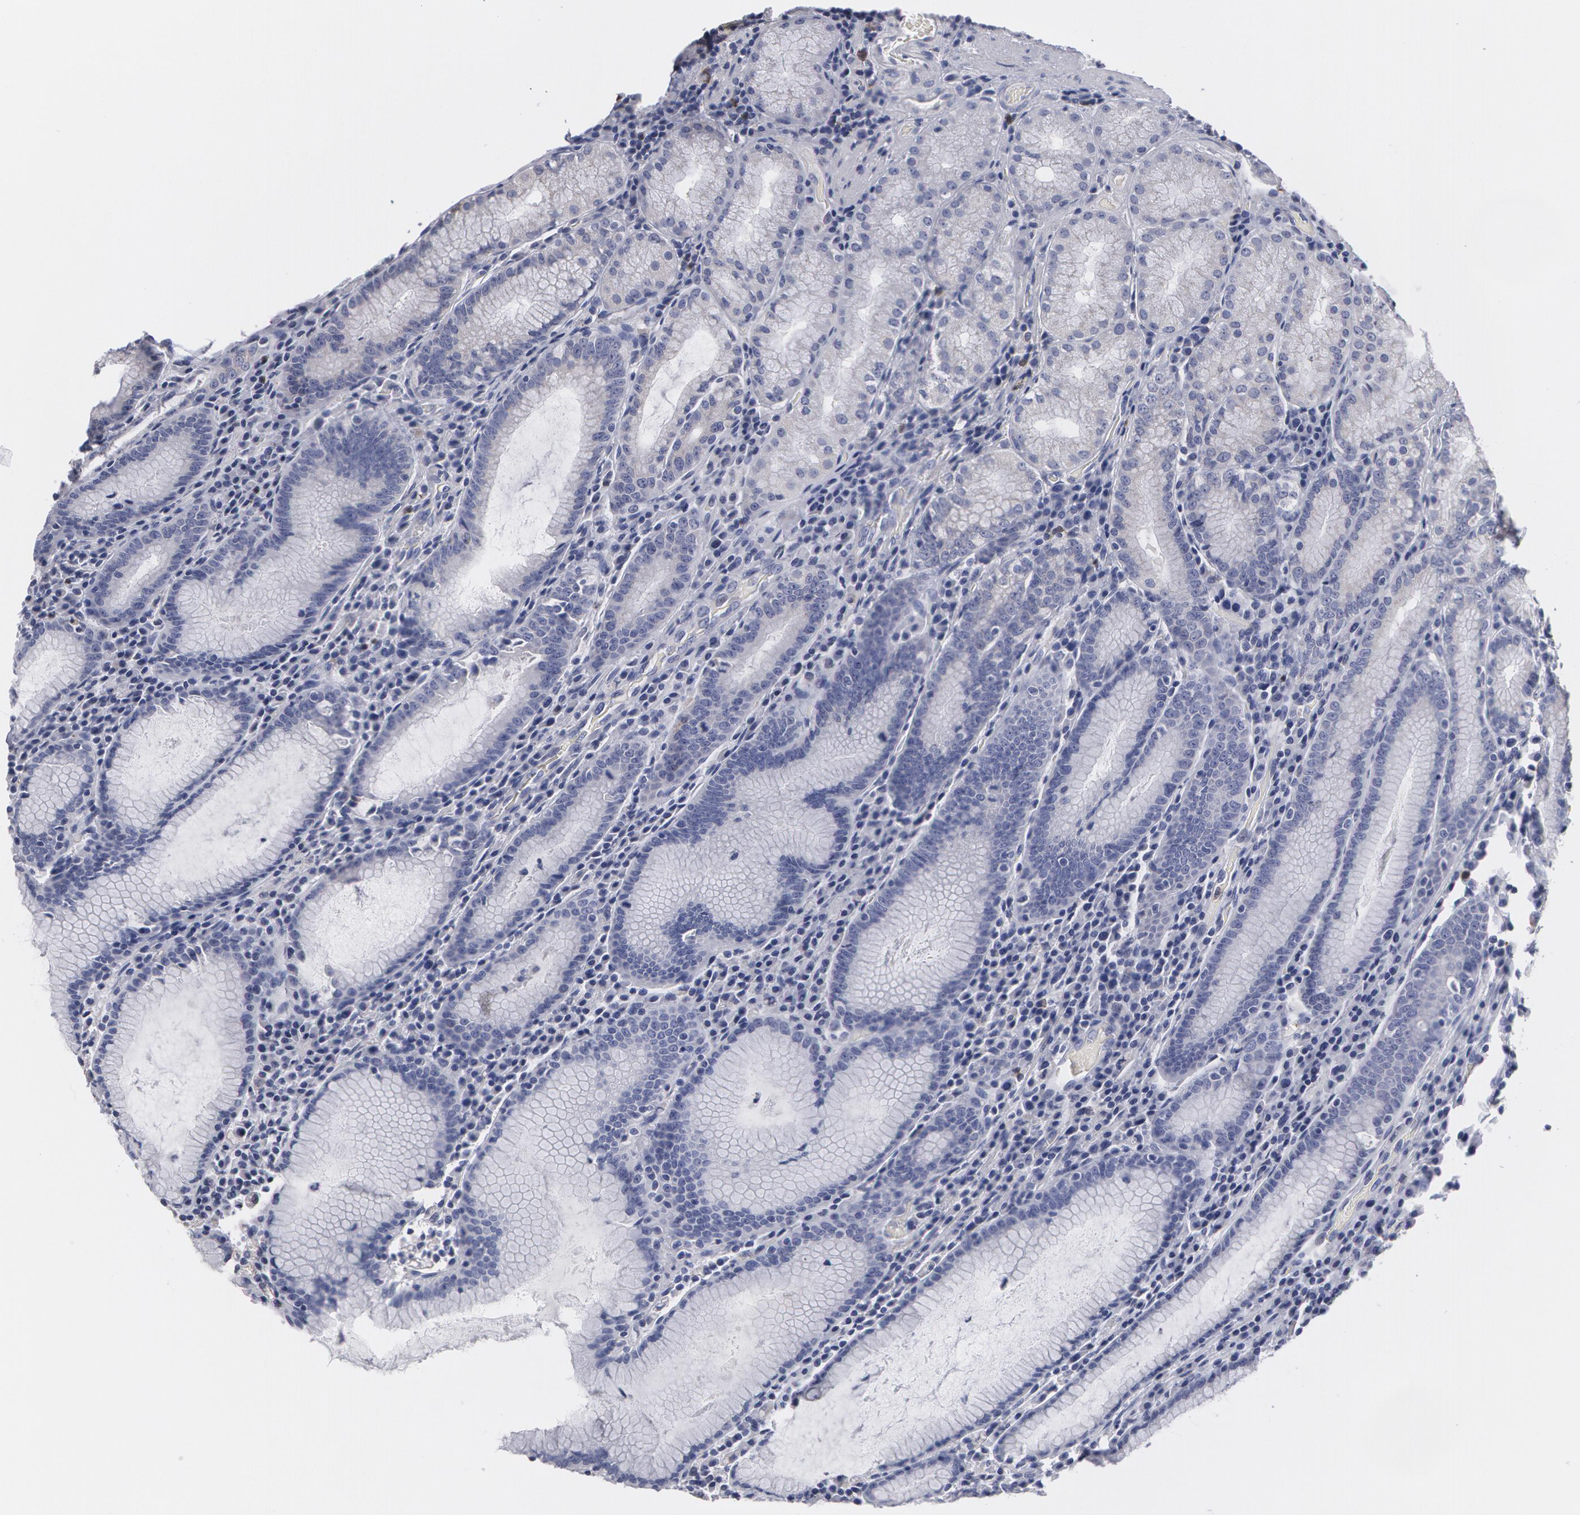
{"staining": {"intensity": "weak", "quantity": "25%-75%", "location": "cytoplasmic/membranous"}, "tissue": "stomach", "cell_type": "Glandular cells", "image_type": "normal", "snomed": [{"axis": "morphology", "description": "Normal tissue, NOS"}, {"axis": "topography", "description": "Stomach, lower"}], "caption": "Immunohistochemical staining of benign stomach reveals 25%-75% levels of weak cytoplasmic/membranous protein staining in approximately 25%-75% of glandular cells. Immunohistochemistry stains the protein of interest in brown and the nuclei are stained blue.", "gene": "CAT", "patient": {"sex": "female", "age": 43}}